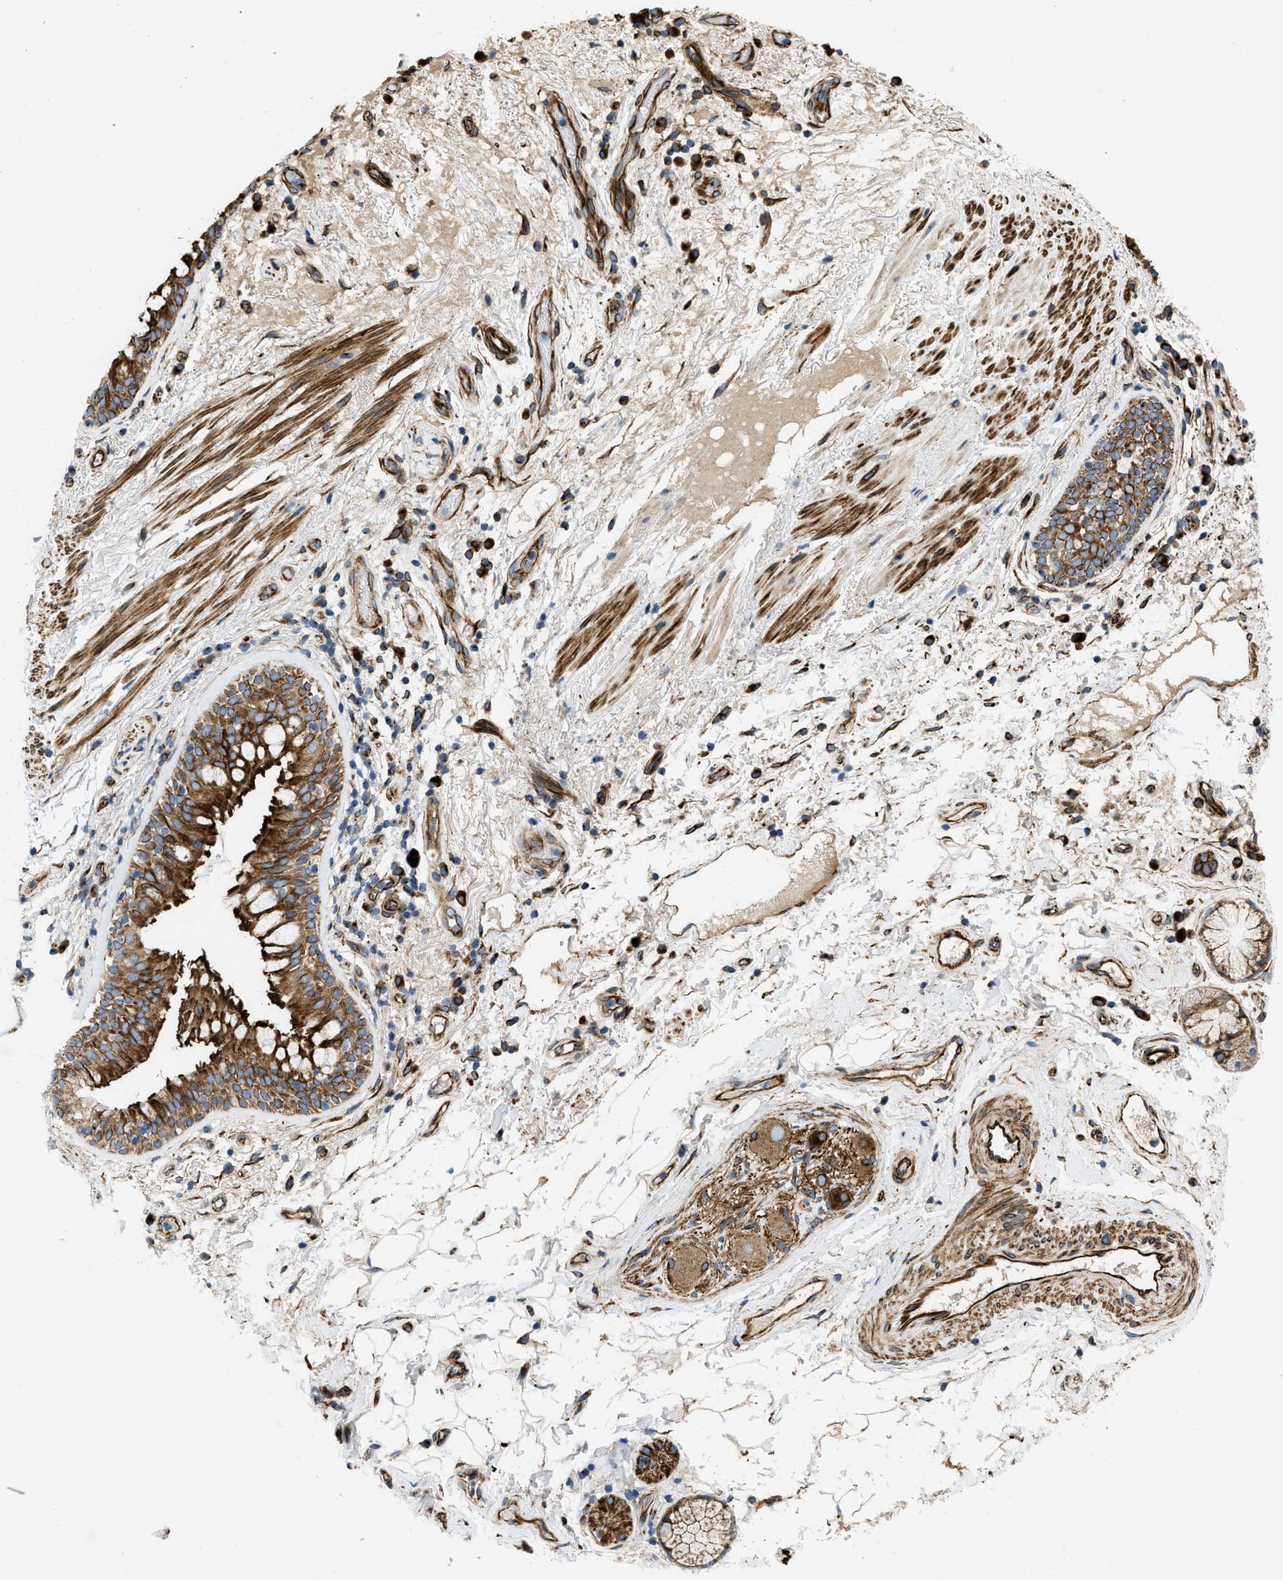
{"staining": {"intensity": "strong", "quantity": ">75%", "location": "cytoplasmic/membranous"}, "tissue": "bronchus", "cell_type": "Respiratory epithelial cells", "image_type": "normal", "snomed": [{"axis": "morphology", "description": "Normal tissue, NOS"}, {"axis": "morphology", "description": "Inflammation, NOS"}, {"axis": "topography", "description": "Cartilage tissue"}, {"axis": "topography", "description": "Bronchus"}], "caption": "A high-resolution image shows immunohistochemistry staining of normal bronchus, which shows strong cytoplasmic/membranous expression in about >75% of respiratory epithelial cells. Nuclei are stained in blue.", "gene": "TMEM248", "patient": {"sex": "male", "age": 77}}